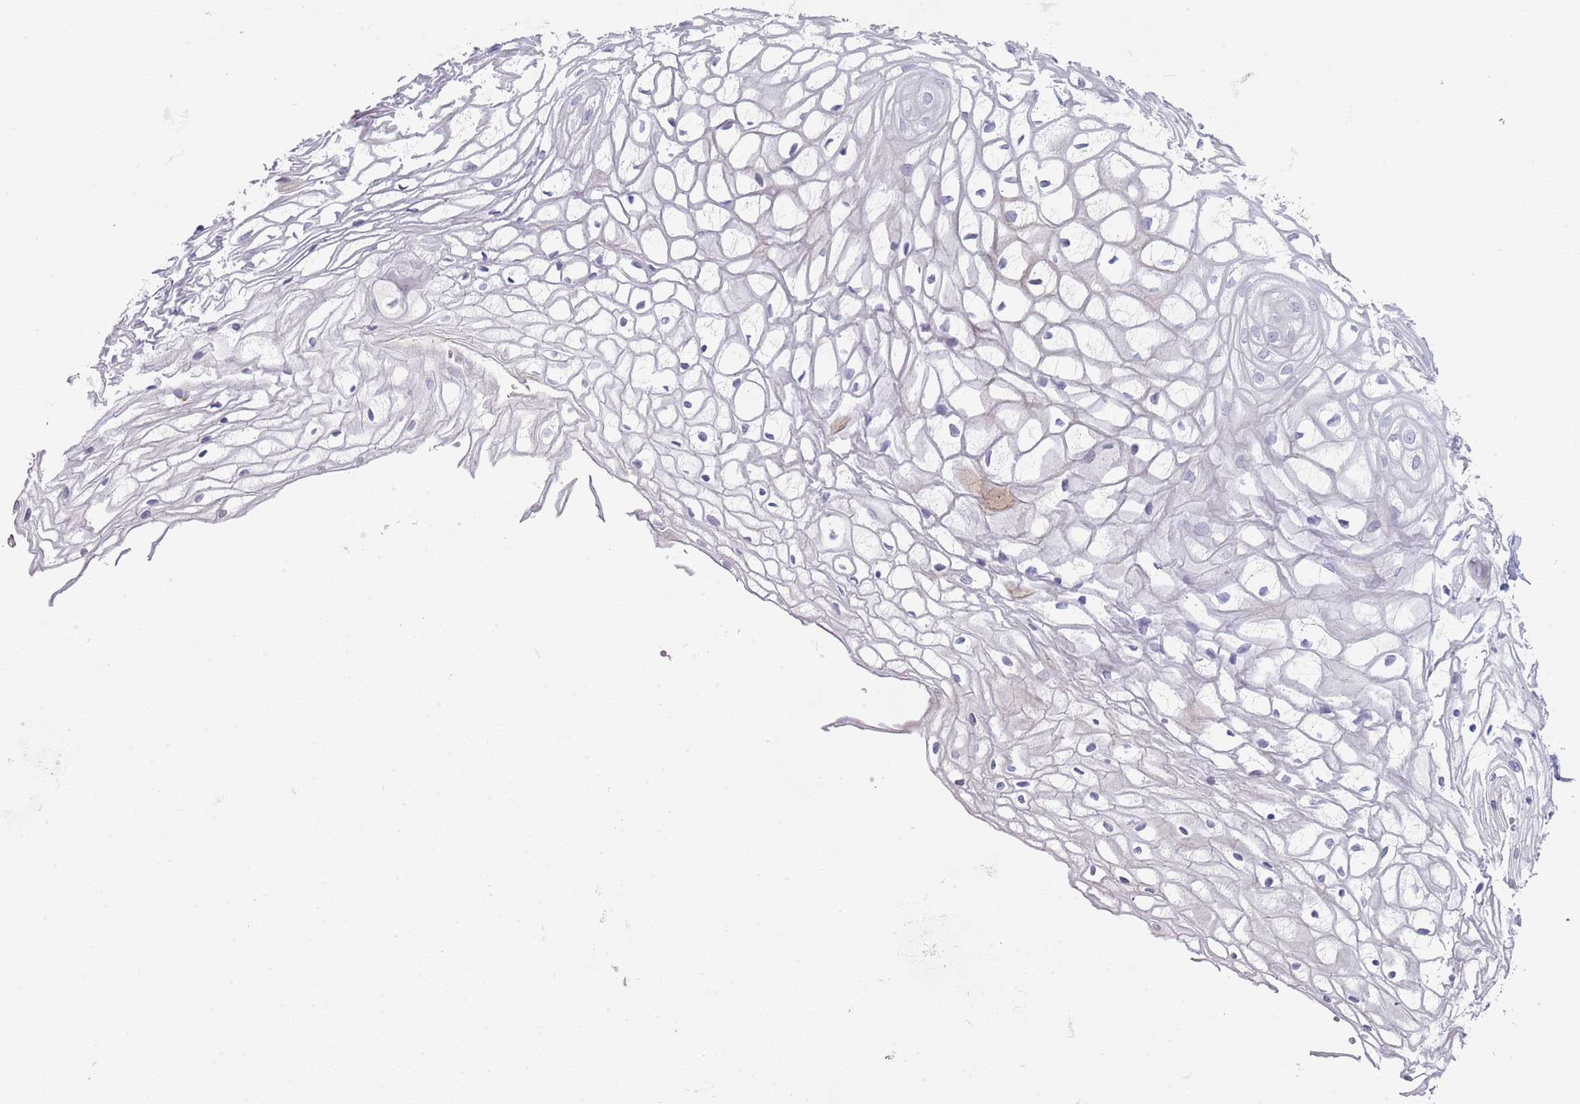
{"staining": {"intensity": "weak", "quantity": "<25%", "location": "cytoplasmic/membranous"}, "tissue": "vagina", "cell_type": "Squamous epithelial cells", "image_type": "normal", "snomed": [{"axis": "morphology", "description": "Normal tissue, NOS"}, {"axis": "topography", "description": "Vagina"}], "caption": "IHC of benign human vagina shows no expression in squamous epithelial cells. Brightfield microscopy of immunohistochemistry (IHC) stained with DAB (3,3'-diaminobenzidine) (brown) and hematoxylin (blue), captured at high magnification.", "gene": "LPXN", "patient": {"sex": "female", "age": 34}}